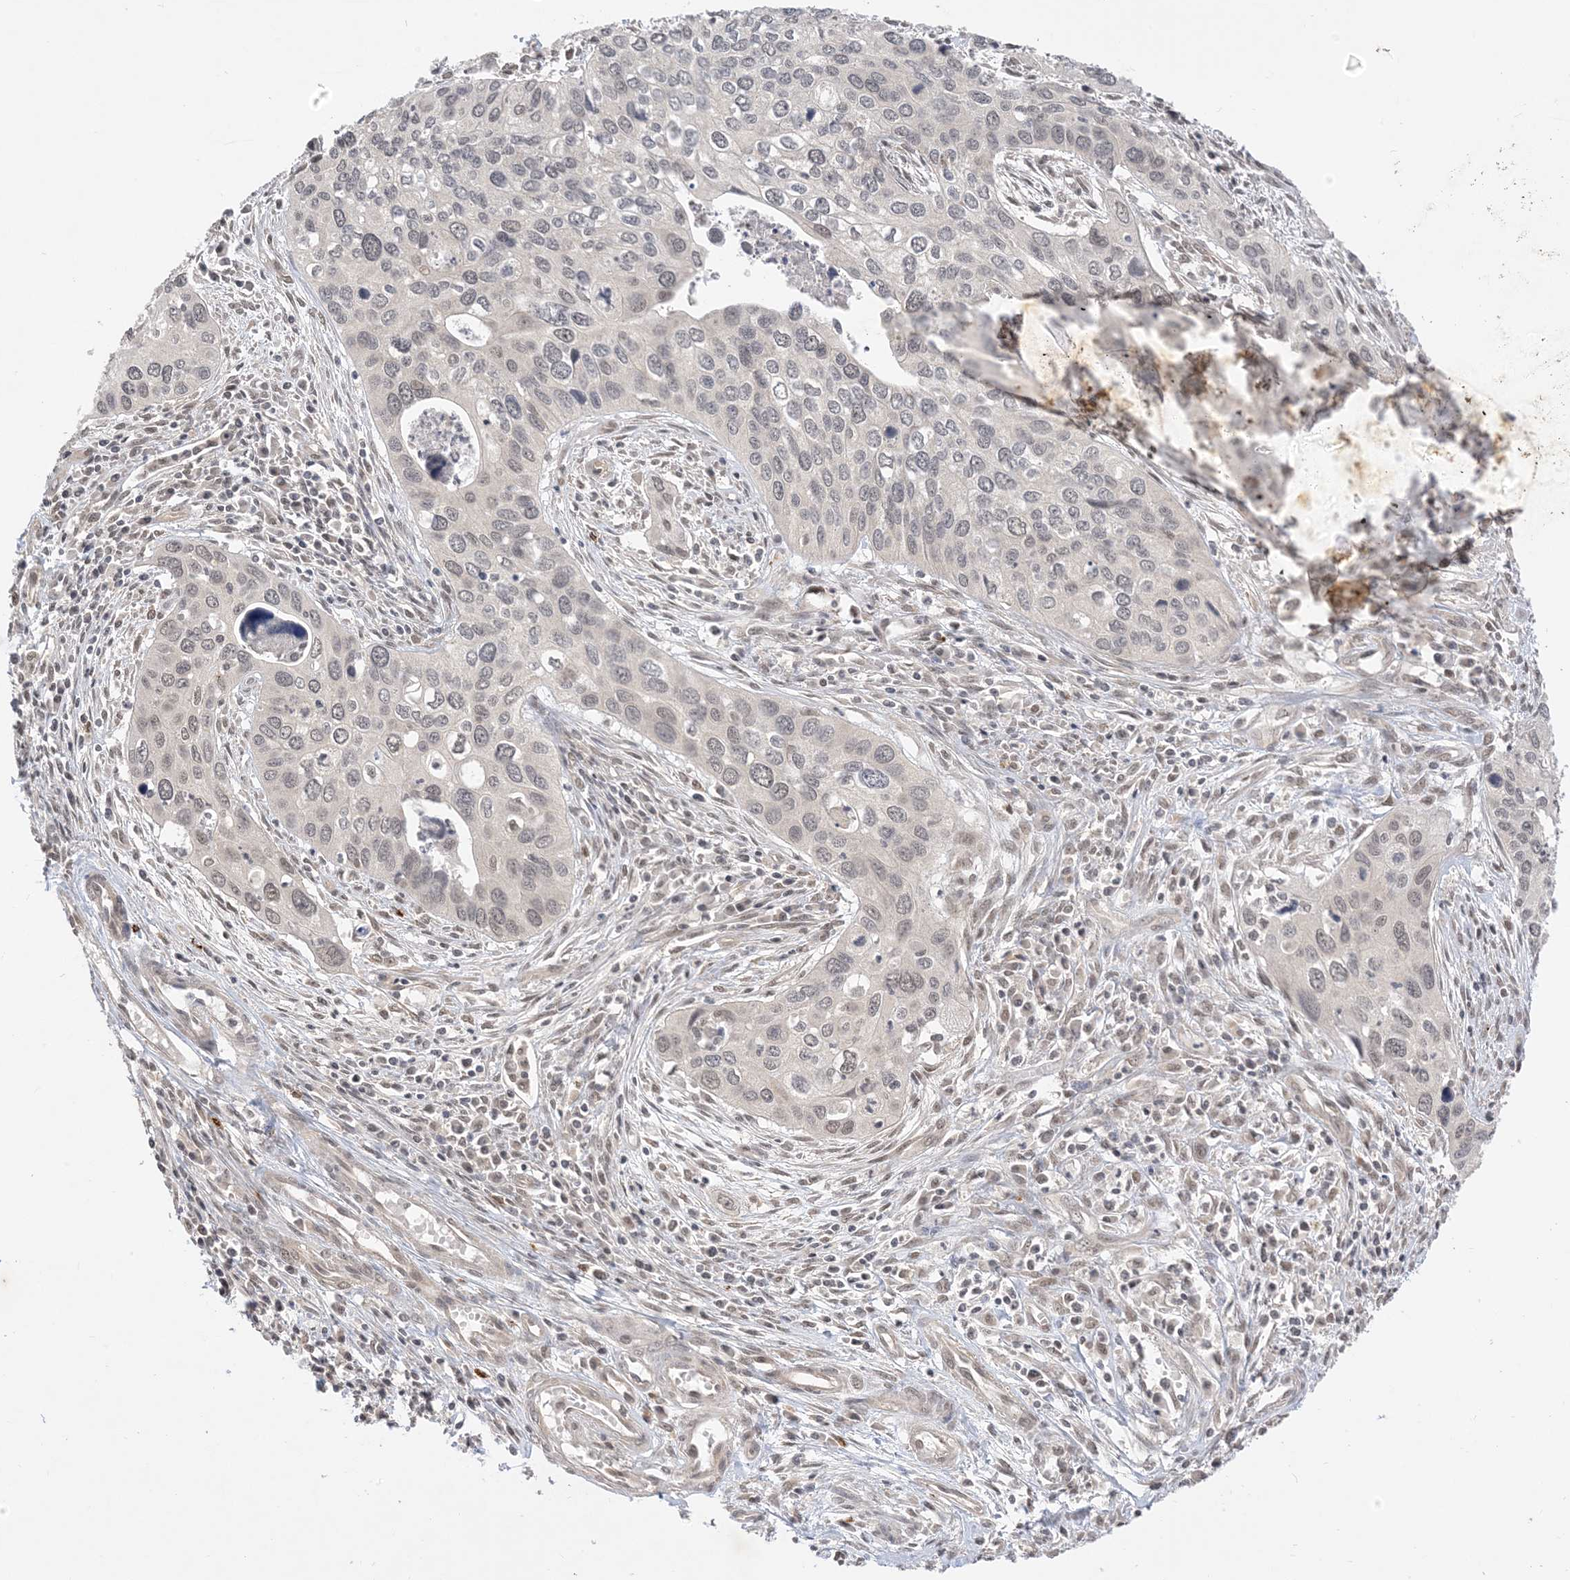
{"staining": {"intensity": "negative", "quantity": "none", "location": "none"}, "tissue": "cervical cancer", "cell_type": "Tumor cells", "image_type": "cancer", "snomed": [{"axis": "morphology", "description": "Squamous cell carcinoma, NOS"}, {"axis": "topography", "description": "Cervix"}], "caption": "Cervical cancer stained for a protein using immunohistochemistry exhibits no expression tumor cells.", "gene": "RANBP9", "patient": {"sex": "female", "age": 55}}